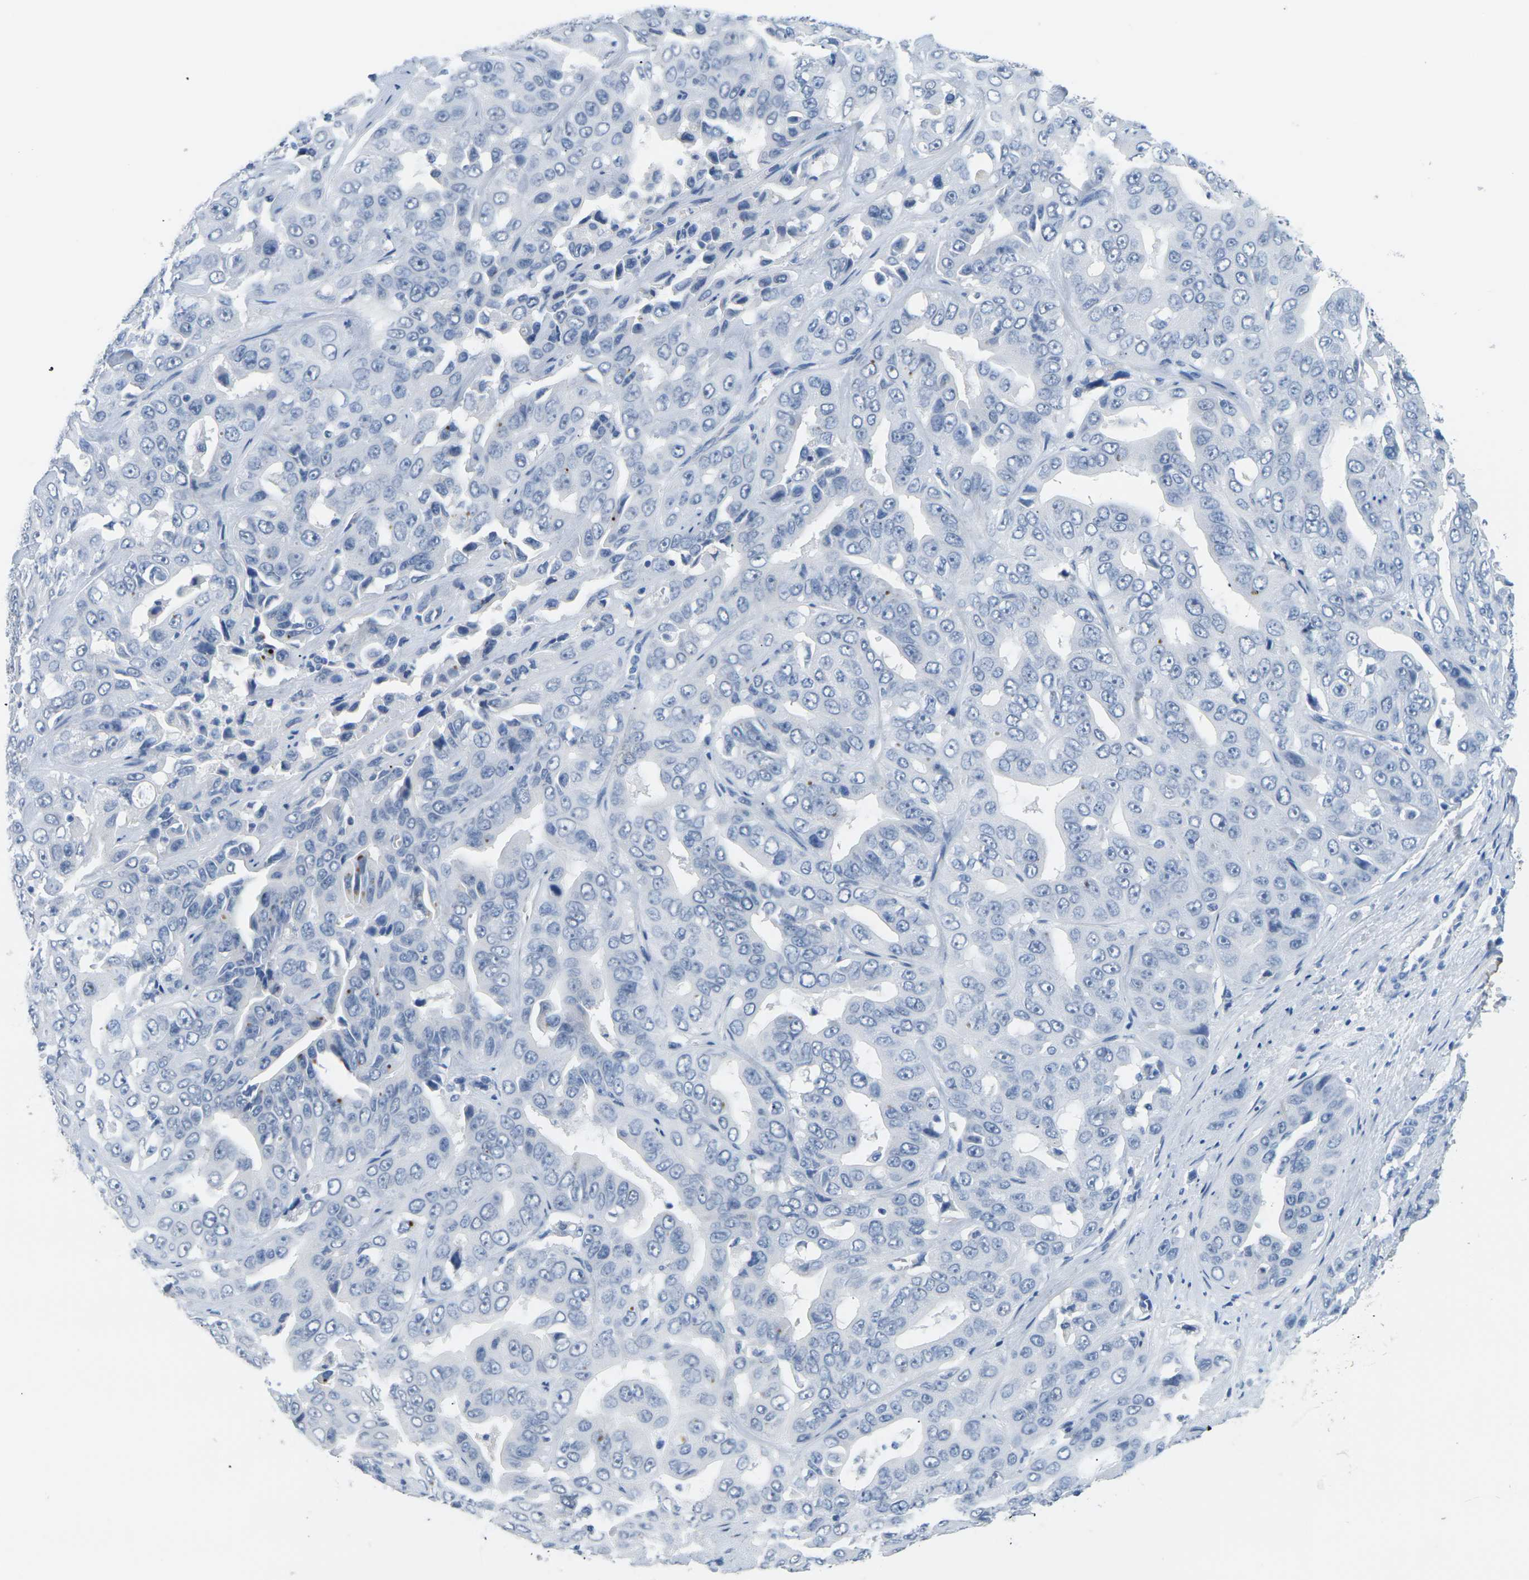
{"staining": {"intensity": "negative", "quantity": "none", "location": "none"}, "tissue": "liver cancer", "cell_type": "Tumor cells", "image_type": "cancer", "snomed": [{"axis": "morphology", "description": "Cholangiocarcinoma"}, {"axis": "topography", "description": "Liver"}], "caption": "Immunohistochemistry of human liver cancer (cholangiocarcinoma) reveals no positivity in tumor cells. (Brightfield microscopy of DAB (3,3'-diaminobenzidine) IHC at high magnification).", "gene": "CTAG1A", "patient": {"sex": "female", "age": 52}}